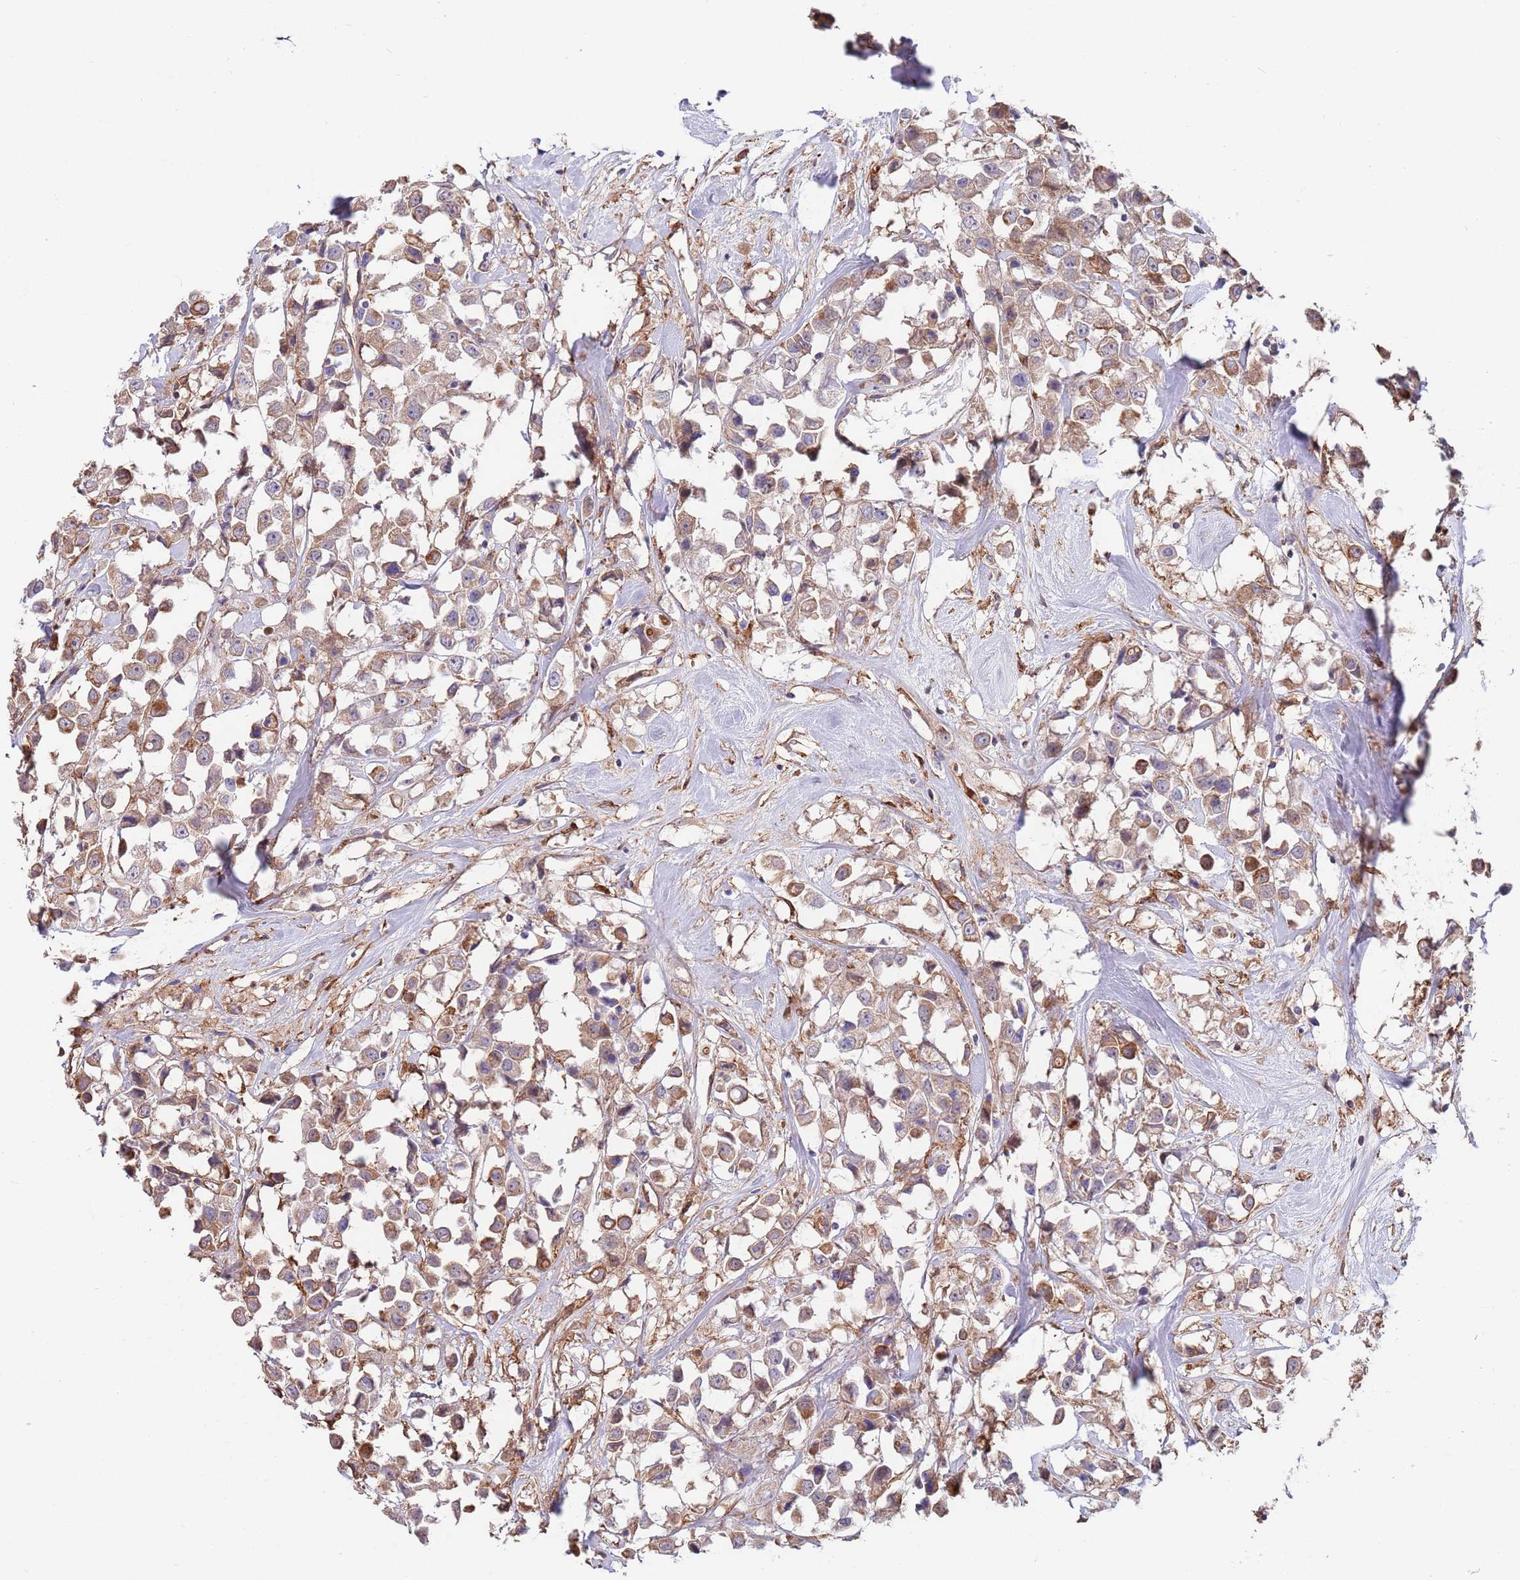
{"staining": {"intensity": "moderate", "quantity": ">75%", "location": "cytoplasmic/membranous"}, "tissue": "breast cancer", "cell_type": "Tumor cells", "image_type": "cancer", "snomed": [{"axis": "morphology", "description": "Duct carcinoma"}, {"axis": "topography", "description": "Breast"}], "caption": "Invasive ductal carcinoma (breast) stained with DAB (3,3'-diaminobenzidine) IHC demonstrates medium levels of moderate cytoplasmic/membranous staining in about >75% of tumor cells.", "gene": "BPNT1", "patient": {"sex": "female", "age": 61}}